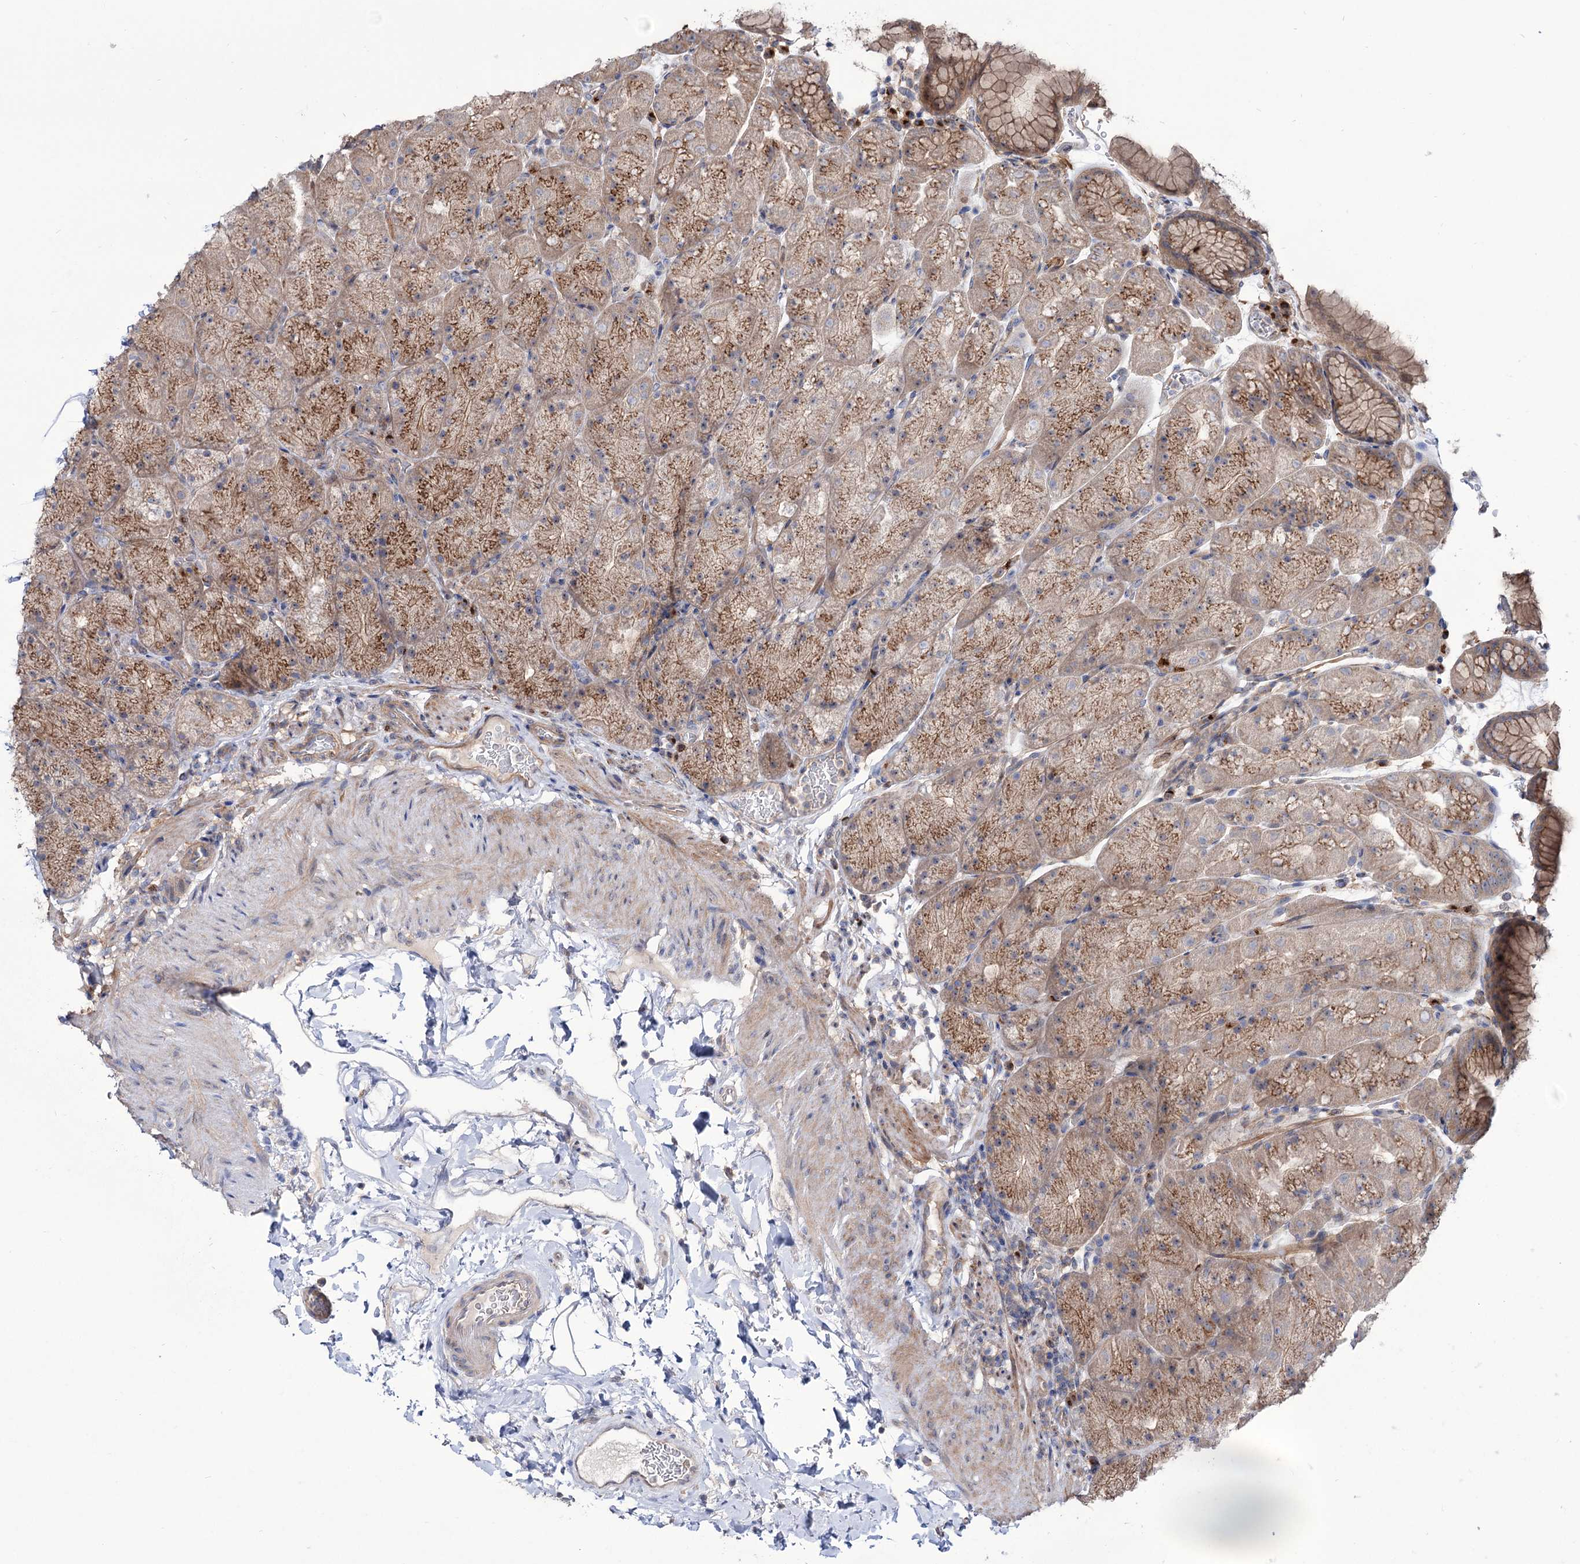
{"staining": {"intensity": "moderate", "quantity": ">75%", "location": "cytoplasmic/membranous"}, "tissue": "stomach", "cell_type": "Glandular cells", "image_type": "normal", "snomed": [{"axis": "morphology", "description": "Normal tissue, NOS"}, {"axis": "topography", "description": "Stomach, upper"}, {"axis": "topography", "description": "Stomach, lower"}], "caption": "Protein expression by immunohistochemistry (IHC) displays moderate cytoplasmic/membranous positivity in about >75% of glandular cells in benign stomach.", "gene": "SEC24A", "patient": {"sex": "male", "age": 67}}